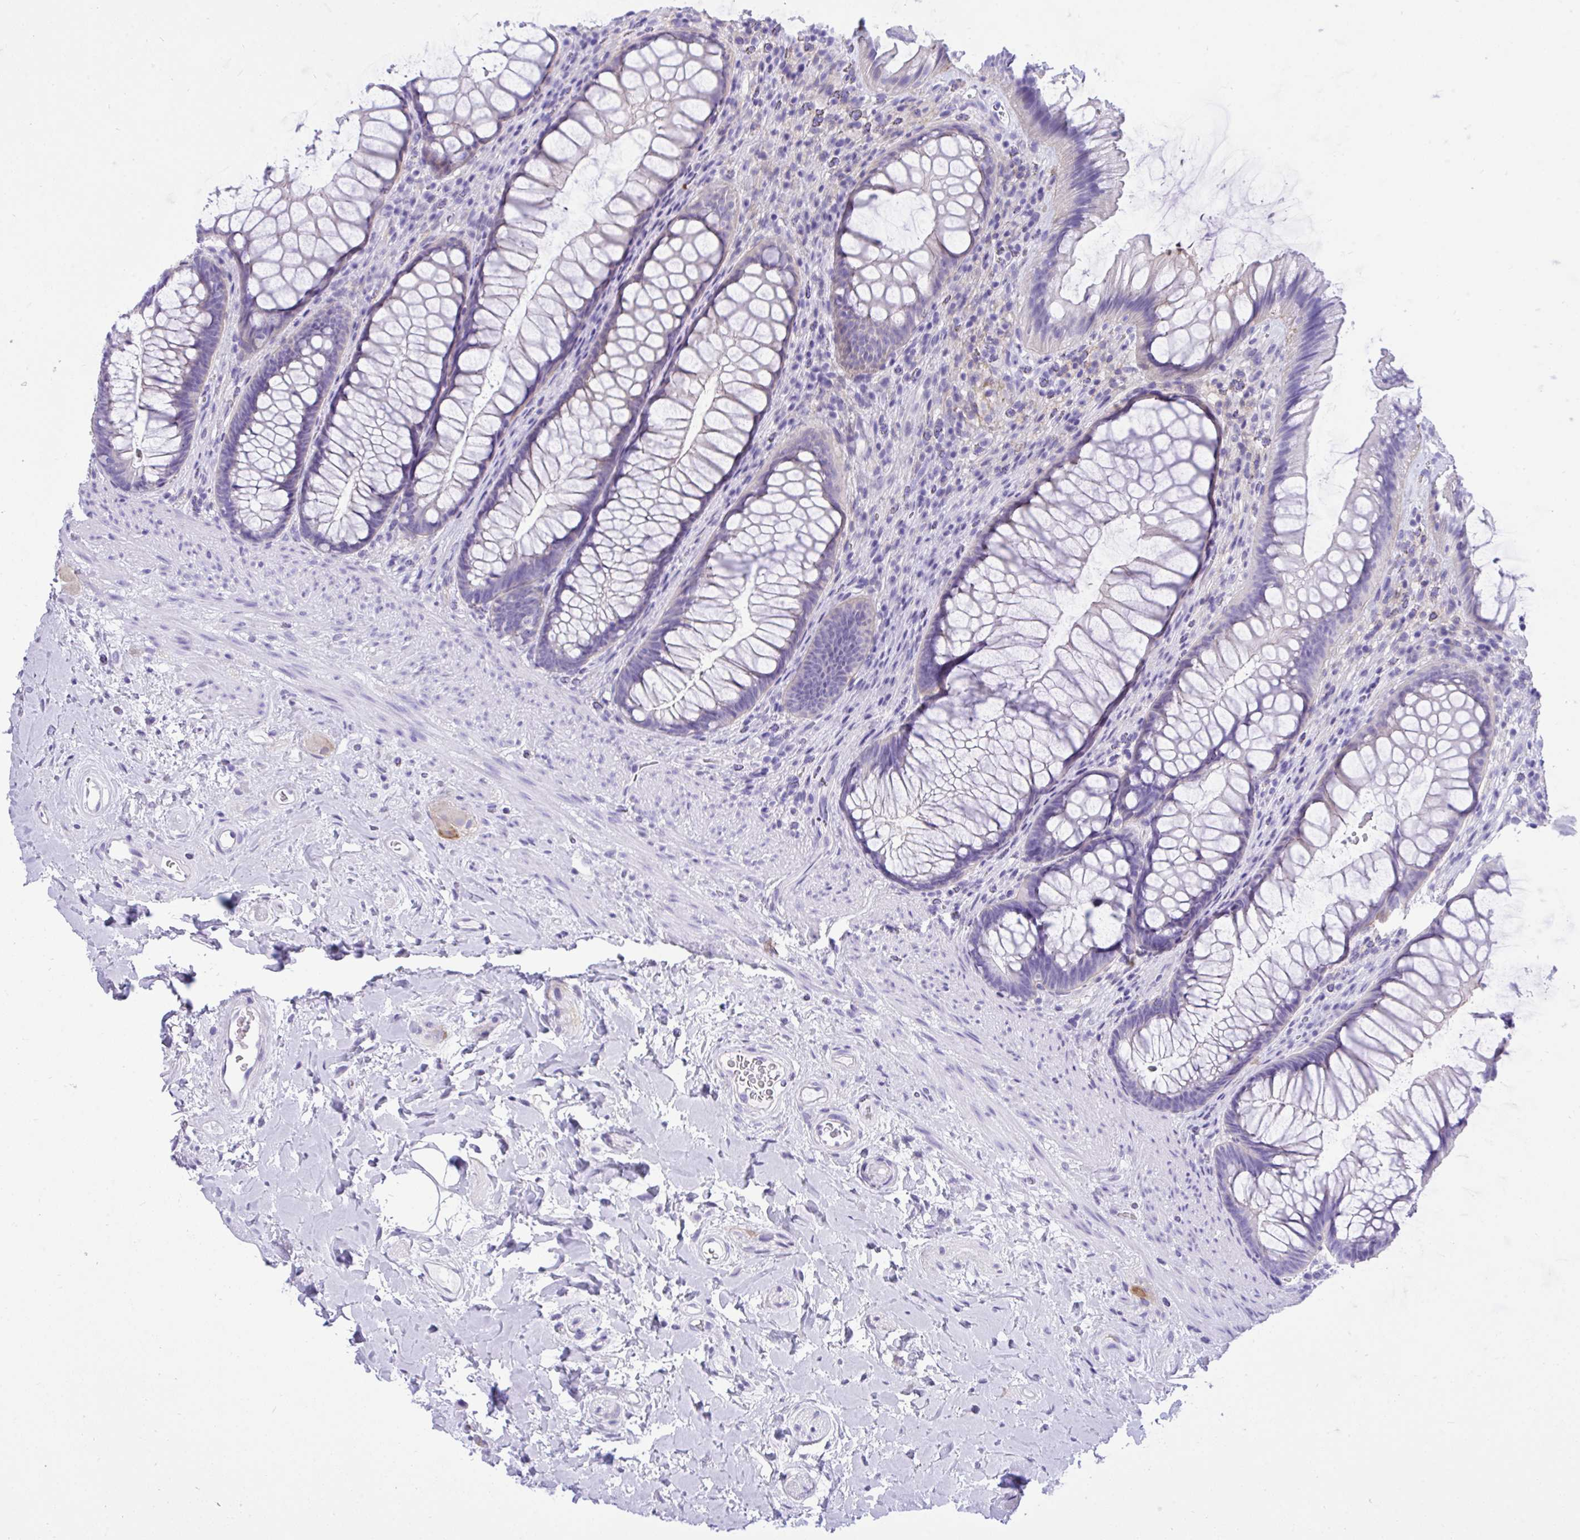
{"staining": {"intensity": "weak", "quantity": "25%-75%", "location": "cytoplasmic/membranous"}, "tissue": "rectum", "cell_type": "Glandular cells", "image_type": "normal", "snomed": [{"axis": "morphology", "description": "Normal tissue, NOS"}, {"axis": "topography", "description": "Rectum"}], "caption": "Human rectum stained with a protein marker reveals weak staining in glandular cells.", "gene": "TLN2", "patient": {"sex": "male", "age": 53}}